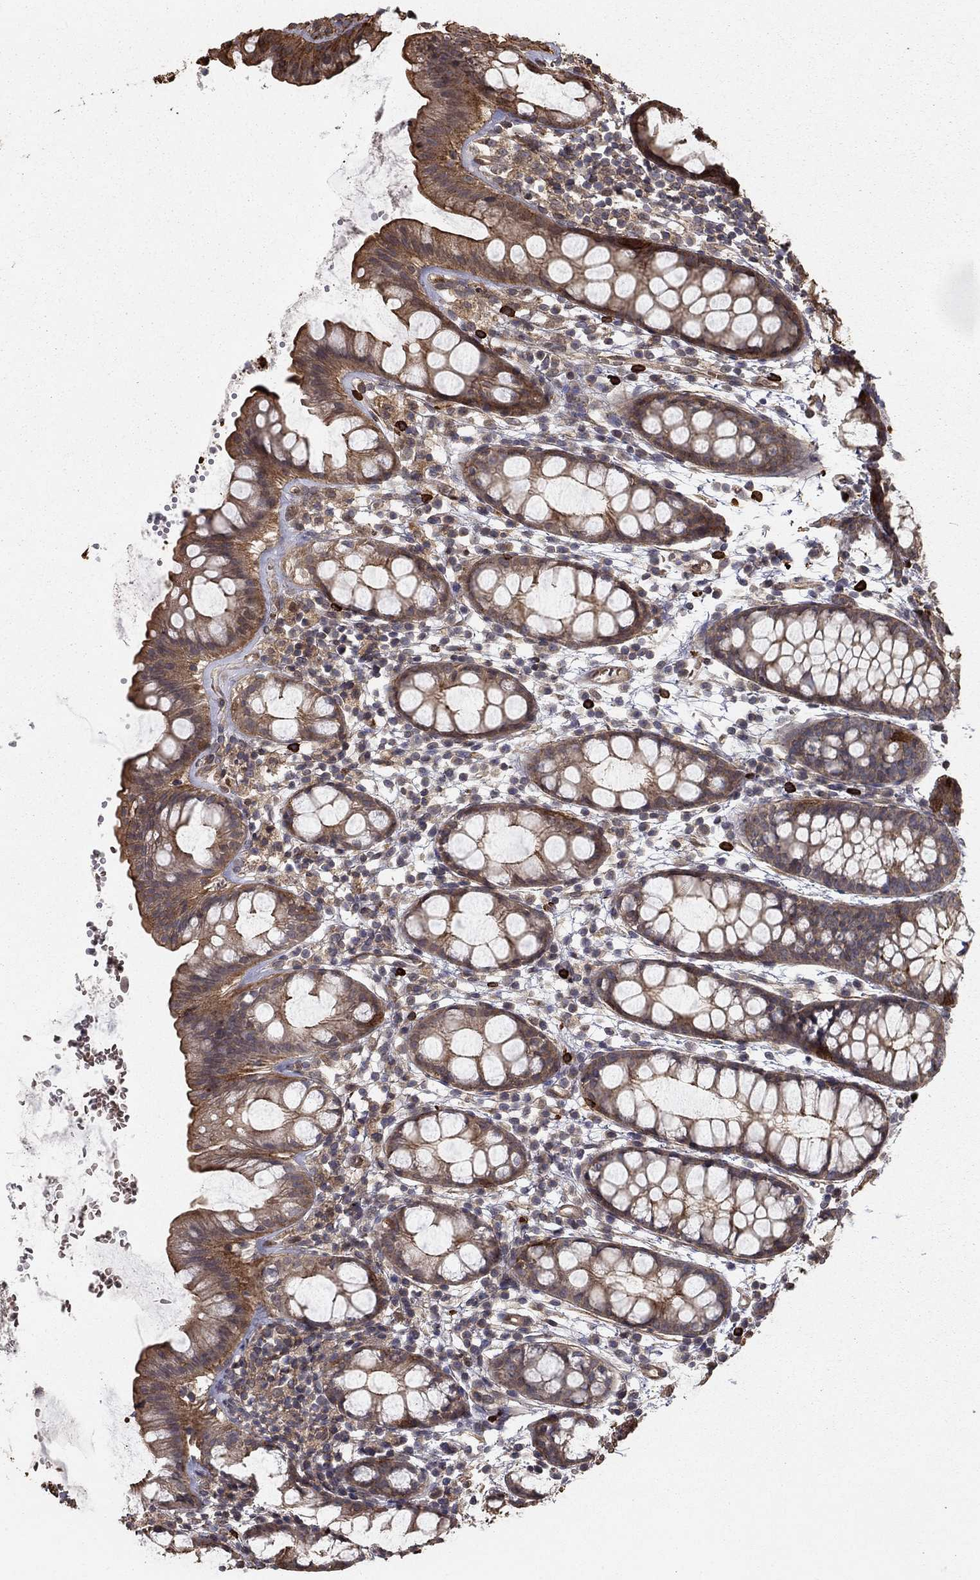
{"staining": {"intensity": "weak", "quantity": "25%-75%", "location": "cytoplasmic/membranous"}, "tissue": "rectum", "cell_type": "Glandular cells", "image_type": "normal", "snomed": [{"axis": "morphology", "description": "Normal tissue, NOS"}, {"axis": "topography", "description": "Rectum"}], "caption": "An IHC histopathology image of normal tissue is shown. Protein staining in brown shows weak cytoplasmic/membranous positivity in rectum within glandular cells. The staining was performed using DAB to visualize the protein expression in brown, while the nuclei were stained in blue with hematoxylin (Magnification: 20x).", "gene": "HABP4", "patient": {"sex": "male", "age": 57}}